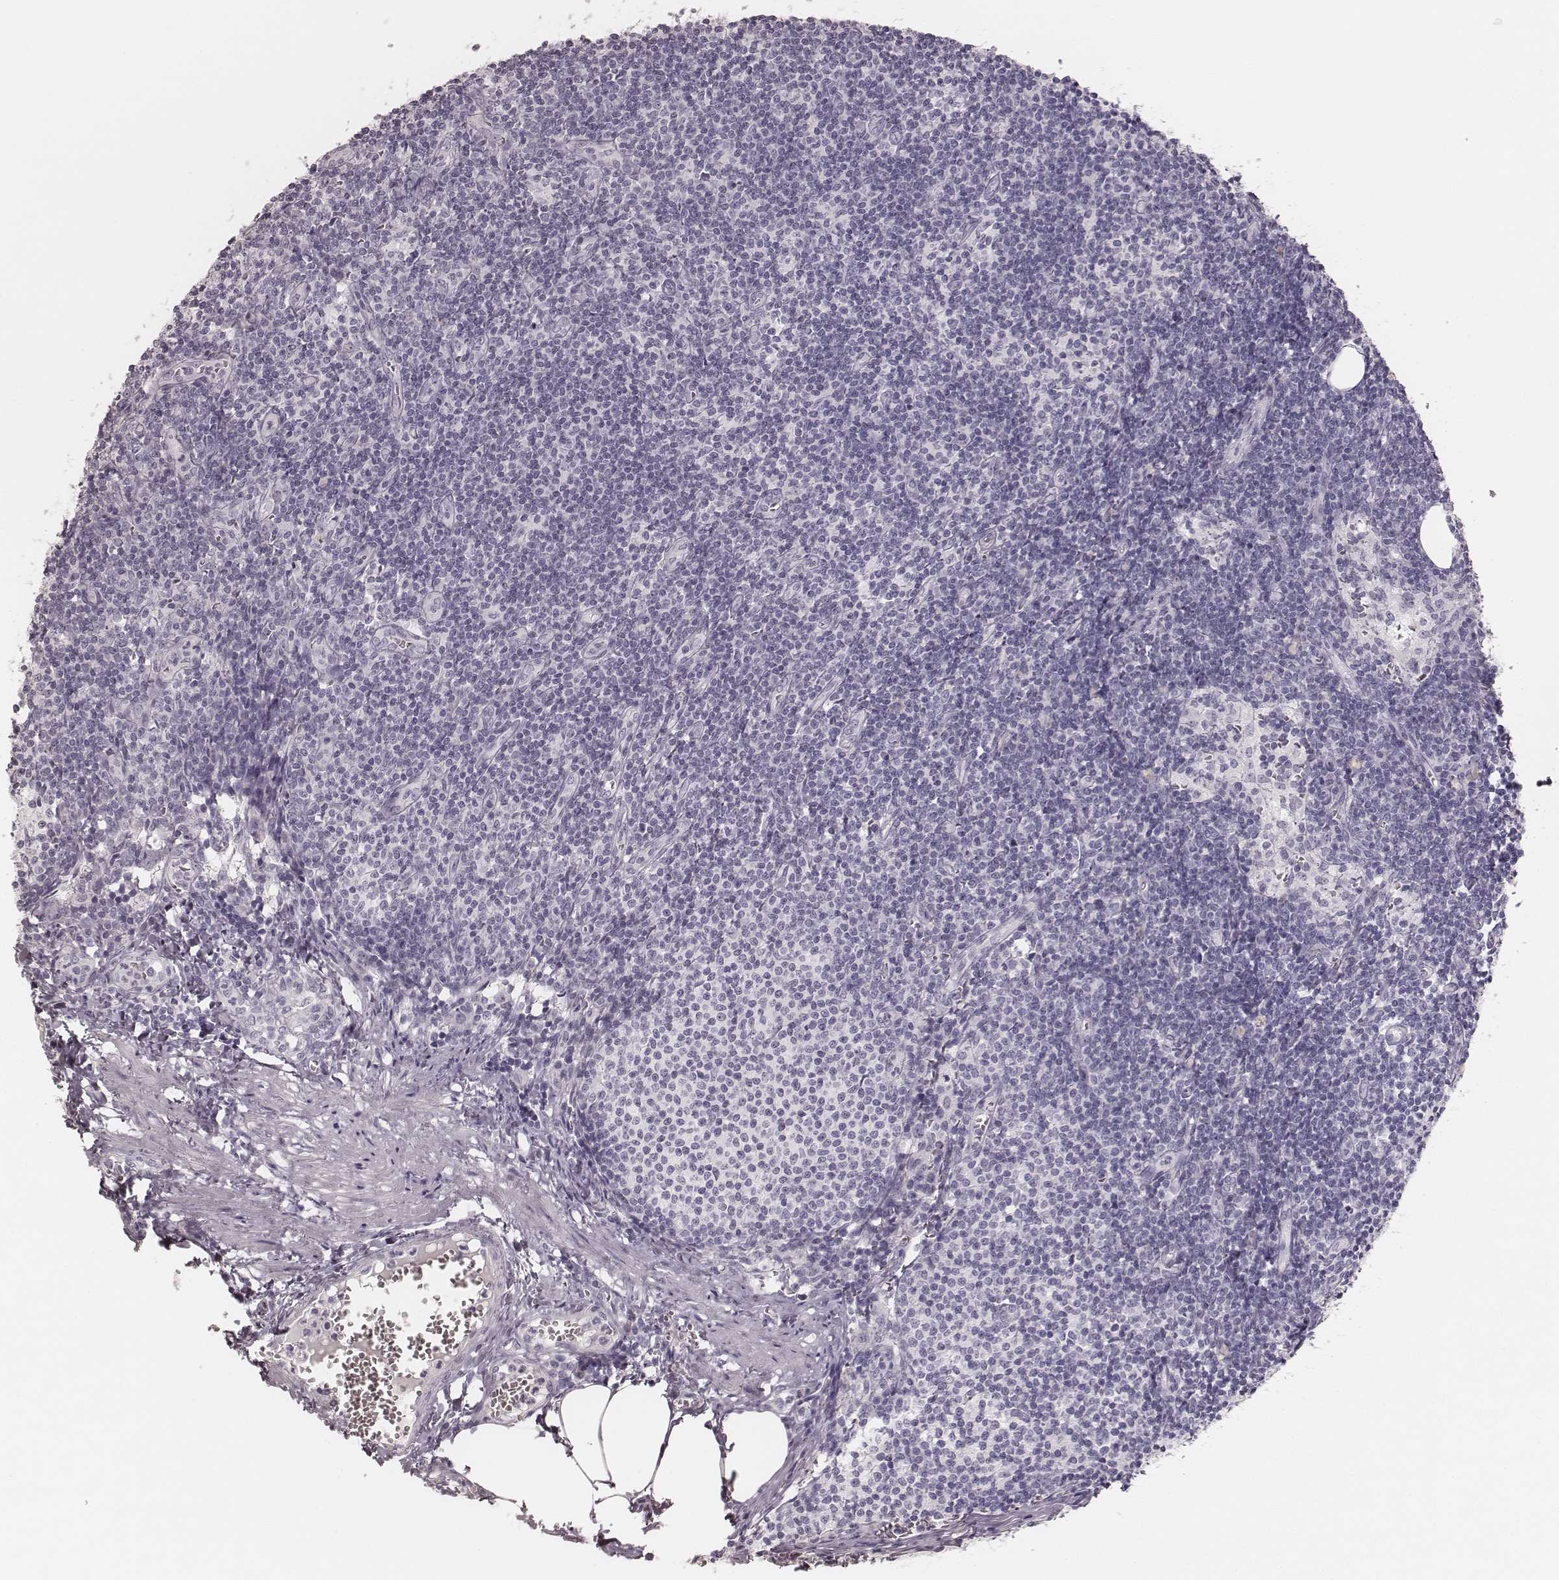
{"staining": {"intensity": "negative", "quantity": "none", "location": "none"}, "tissue": "lymph node", "cell_type": "Germinal center cells", "image_type": "normal", "snomed": [{"axis": "morphology", "description": "Normal tissue, NOS"}, {"axis": "topography", "description": "Lymph node"}], "caption": "High power microscopy micrograph of an immunohistochemistry micrograph of benign lymph node, revealing no significant expression in germinal center cells.", "gene": "KRT82", "patient": {"sex": "female", "age": 50}}